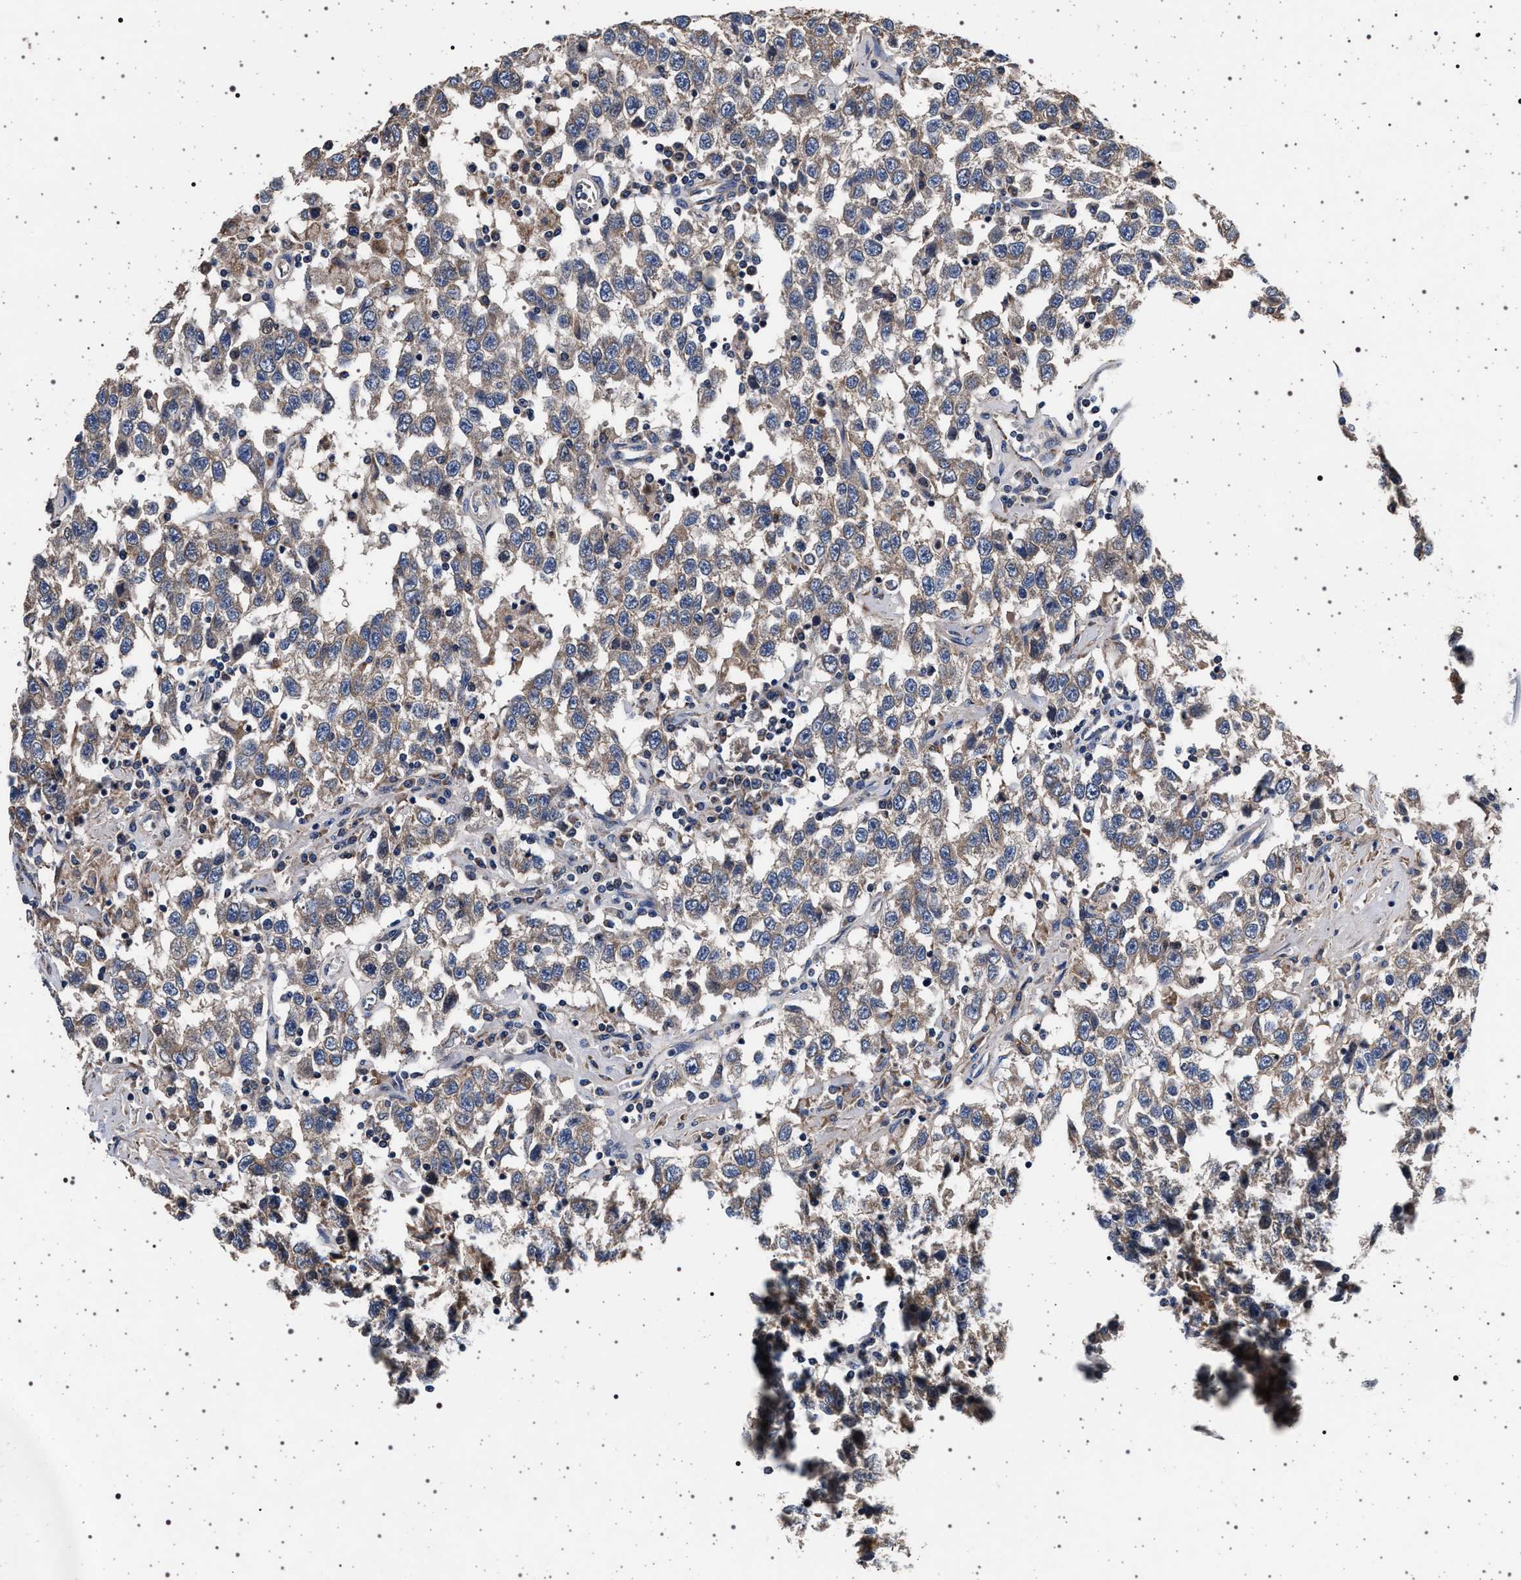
{"staining": {"intensity": "weak", "quantity": "<25%", "location": "cytoplasmic/membranous"}, "tissue": "testis cancer", "cell_type": "Tumor cells", "image_type": "cancer", "snomed": [{"axis": "morphology", "description": "Seminoma, NOS"}, {"axis": "topography", "description": "Testis"}], "caption": "Immunohistochemistry (IHC) of human testis cancer (seminoma) reveals no expression in tumor cells.", "gene": "MAP3K2", "patient": {"sex": "male", "age": 41}}